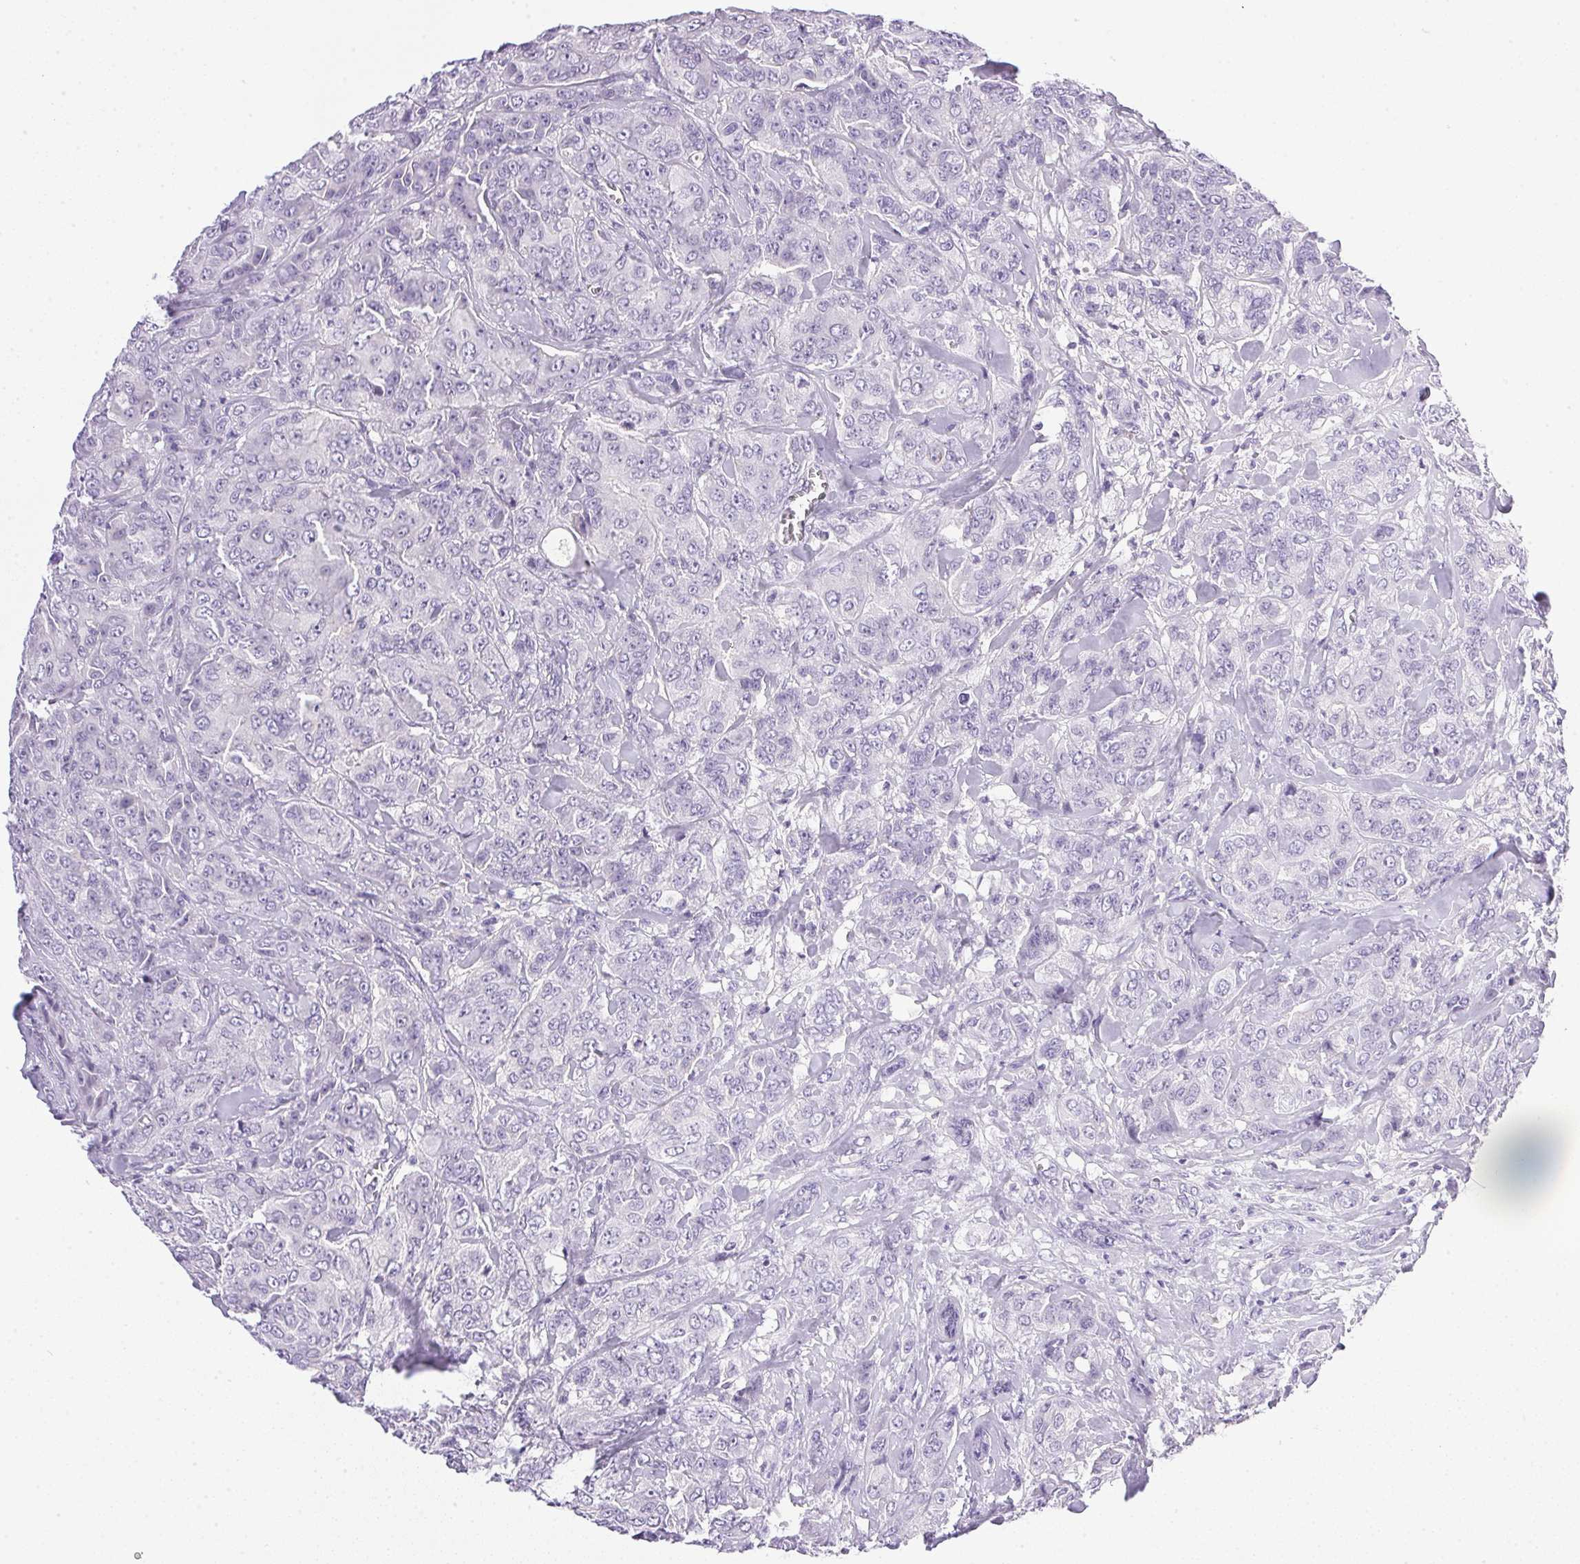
{"staining": {"intensity": "negative", "quantity": "none", "location": "none"}, "tissue": "breast cancer", "cell_type": "Tumor cells", "image_type": "cancer", "snomed": [{"axis": "morphology", "description": "Normal tissue, NOS"}, {"axis": "morphology", "description": "Duct carcinoma"}, {"axis": "topography", "description": "Breast"}], "caption": "IHC photomicrograph of breast cancer (intraductal carcinoma) stained for a protein (brown), which displays no positivity in tumor cells. (DAB (3,3'-diaminobenzidine) IHC visualized using brightfield microscopy, high magnification).", "gene": "ATP6V0A4", "patient": {"sex": "female", "age": 43}}